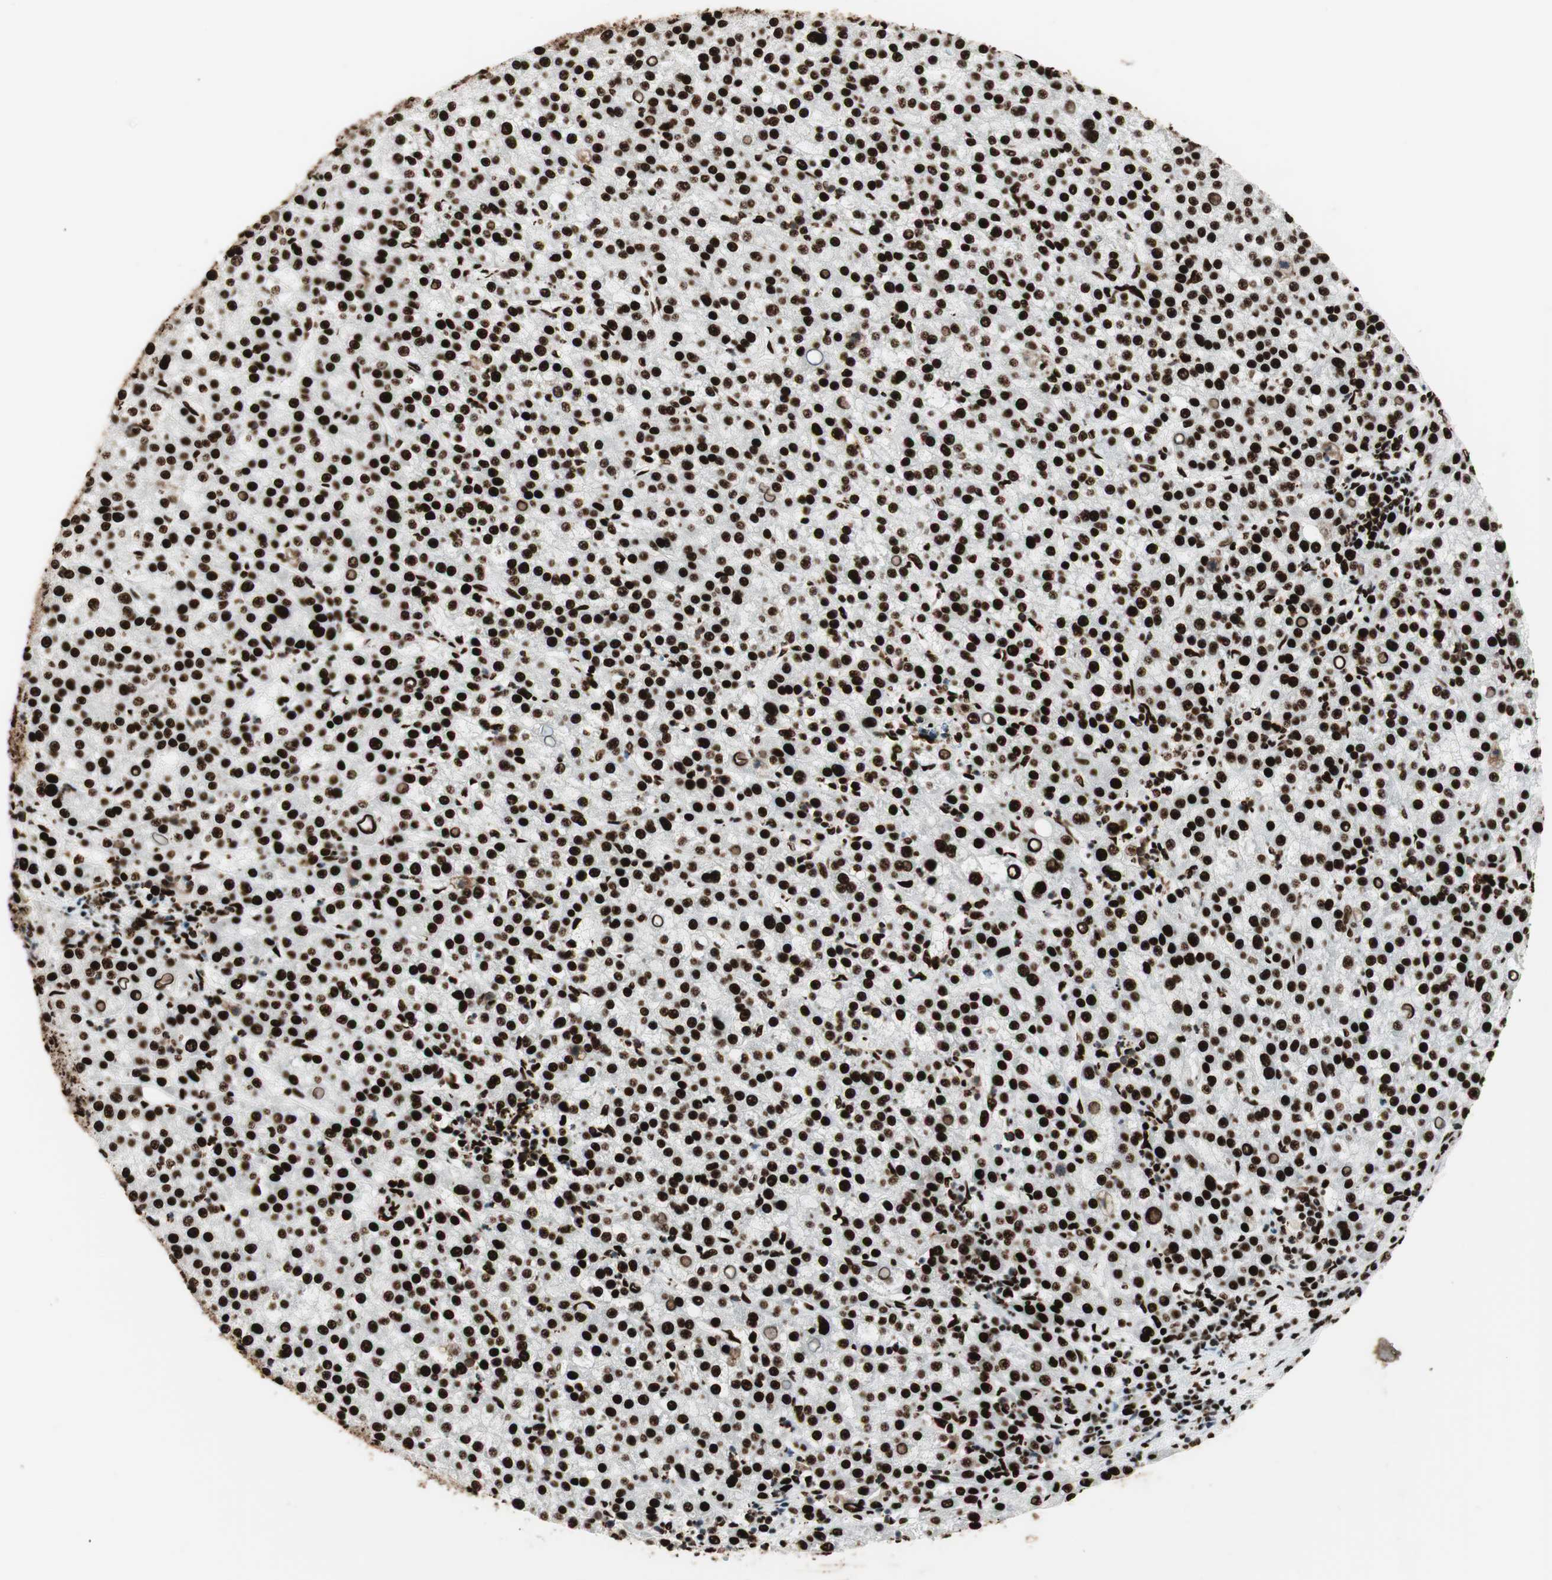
{"staining": {"intensity": "strong", "quantity": ">75%", "location": "nuclear"}, "tissue": "liver cancer", "cell_type": "Tumor cells", "image_type": "cancer", "snomed": [{"axis": "morphology", "description": "Carcinoma, Hepatocellular, NOS"}, {"axis": "topography", "description": "Liver"}], "caption": "A brown stain highlights strong nuclear expression of a protein in human liver cancer (hepatocellular carcinoma) tumor cells. (Brightfield microscopy of DAB IHC at high magnification).", "gene": "PSME3", "patient": {"sex": "female", "age": 58}}